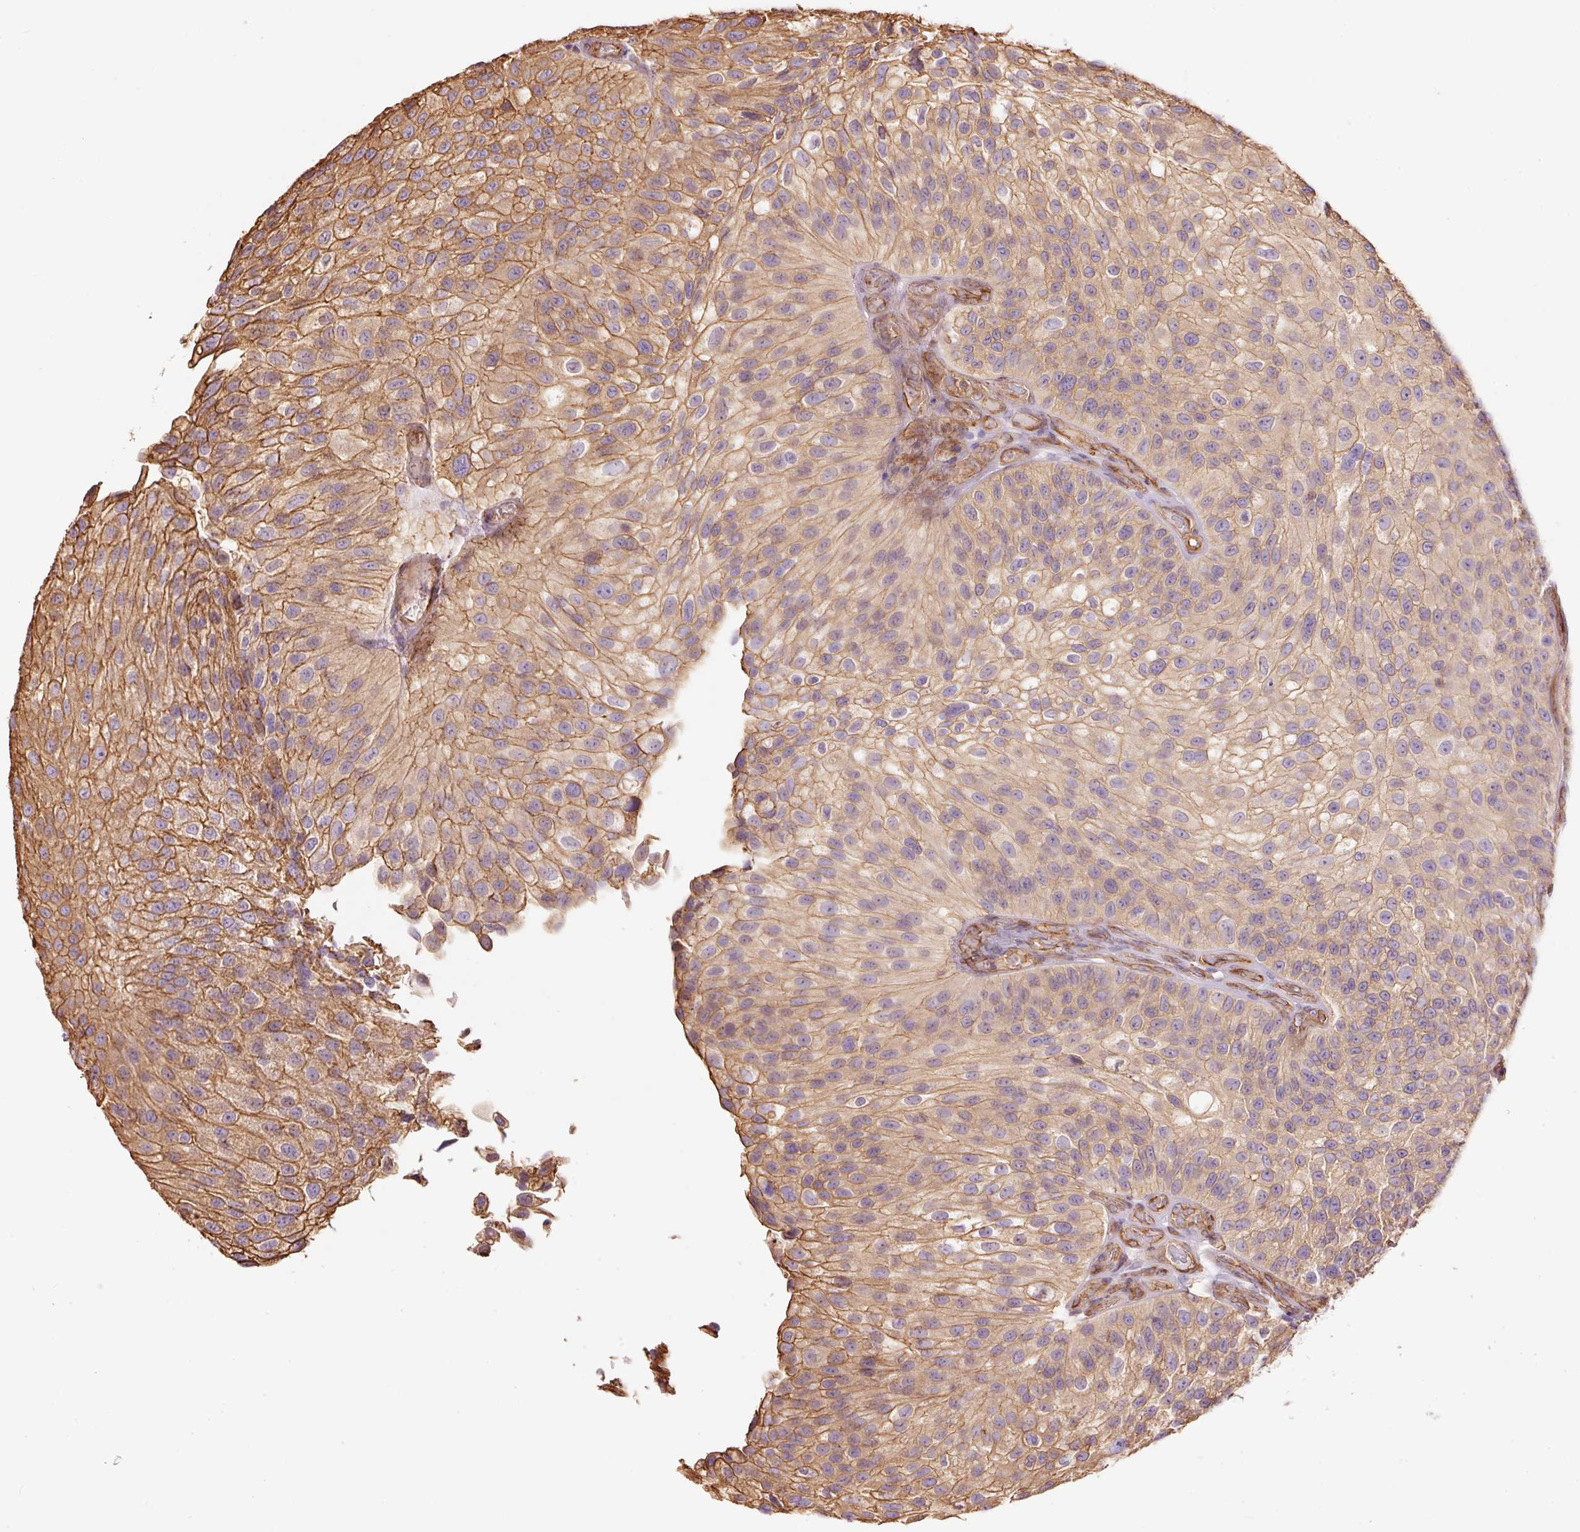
{"staining": {"intensity": "moderate", "quantity": ">75%", "location": "cytoplasmic/membranous"}, "tissue": "urothelial cancer", "cell_type": "Tumor cells", "image_type": "cancer", "snomed": [{"axis": "morphology", "description": "Urothelial carcinoma, NOS"}, {"axis": "topography", "description": "Urinary bladder"}], "caption": "High-magnification brightfield microscopy of urothelial cancer stained with DAB (brown) and counterstained with hematoxylin (blue). tumor cells exhibit moderate cytoplasmic/membranous positivity is seen in about>75% of cells. (DAB = brown stain, brightfield microscopy at high magnification).", "gene": "PPP1R1B", "patient": {"sex": "male", "age": 87}}